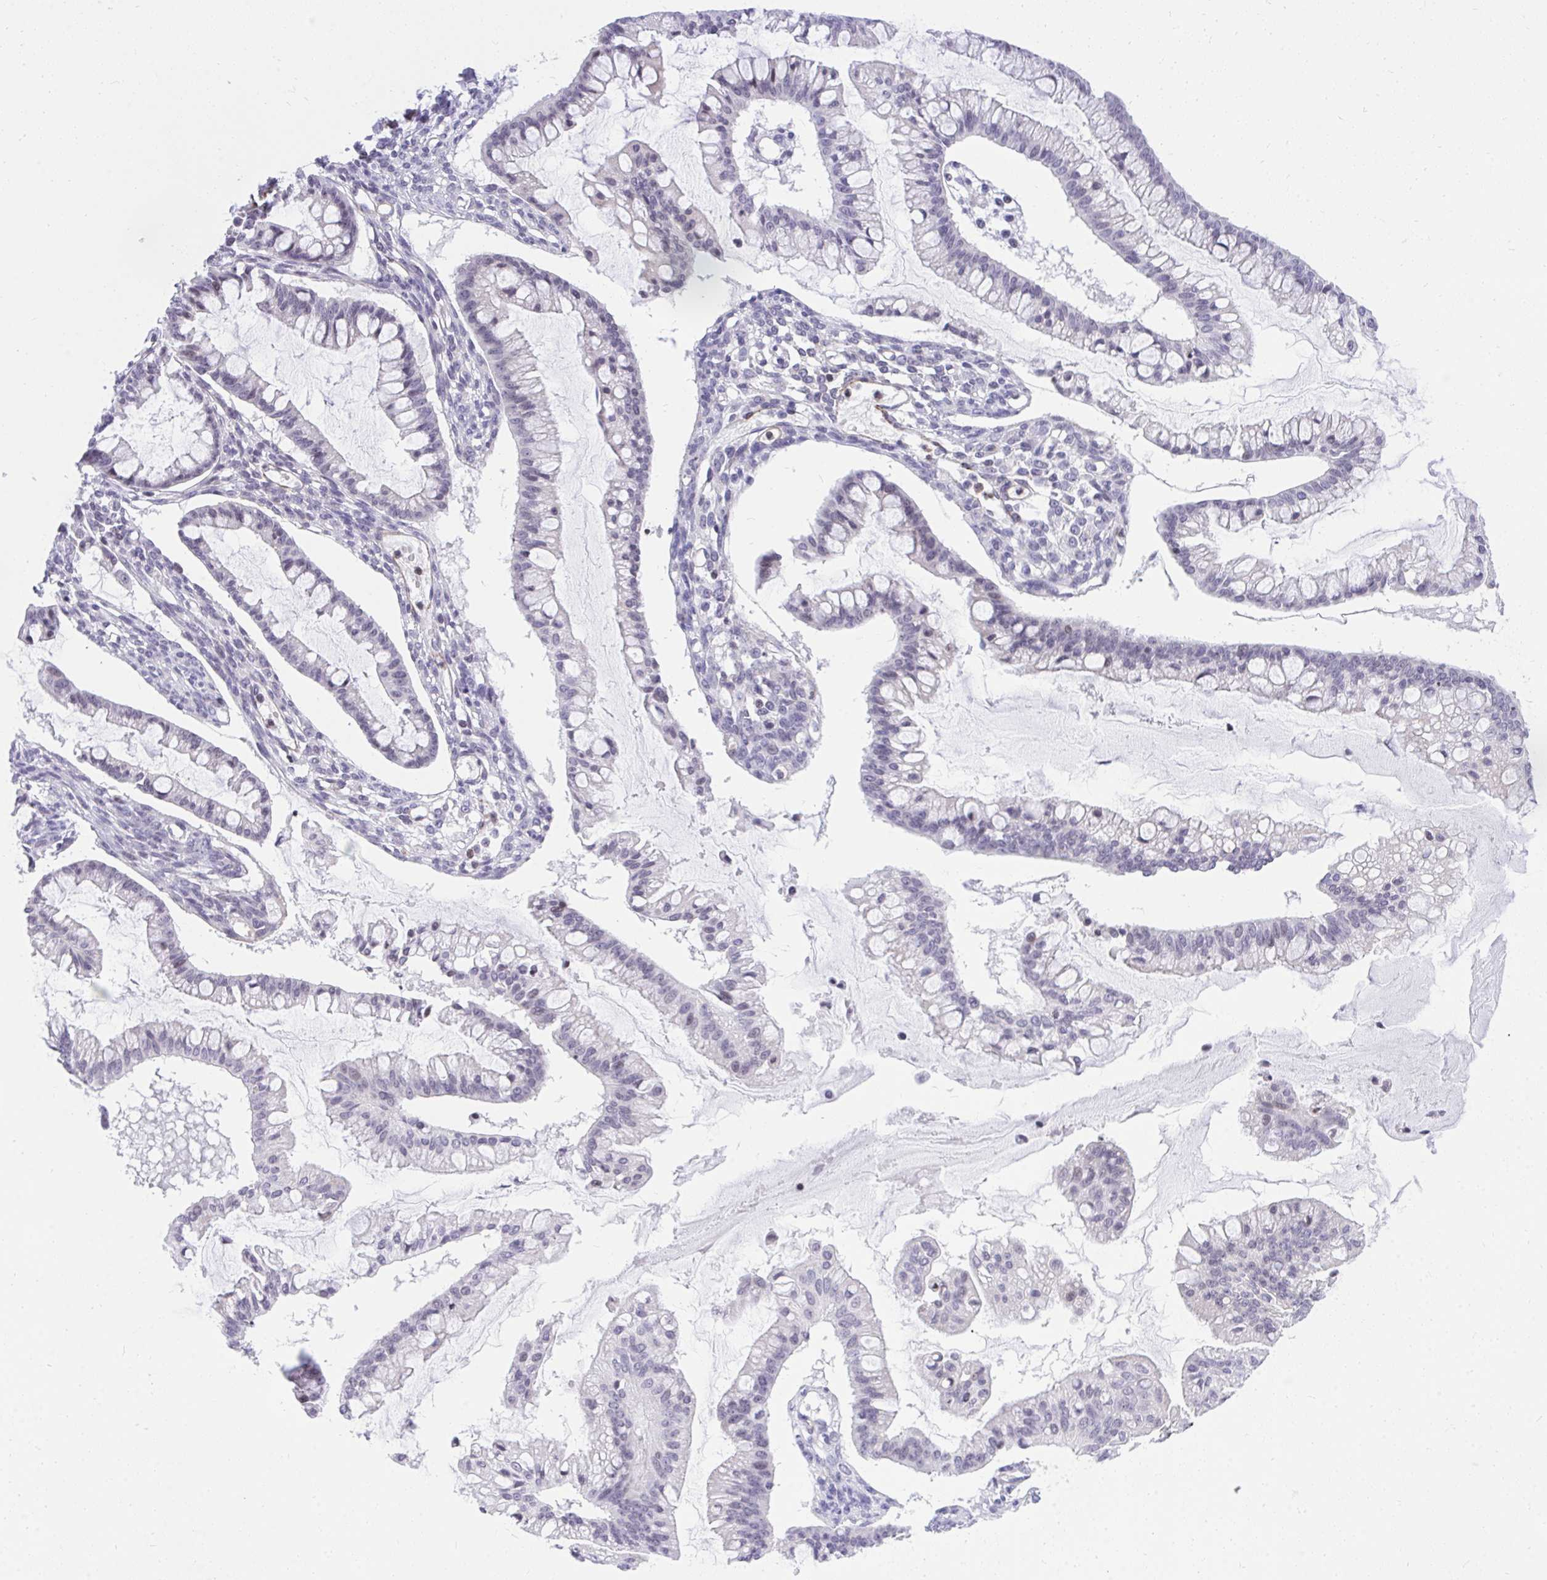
{"staining": {"intensity": "negative", "quantity": "none", "location": "none"}, "tissue": "ovarian cancer", "cell_type": "Tumor cells", "image_type": "cancer", "snomed": [{"axis": "morphology", "description": "Cystadenocarcinoma, mucinous, NOS"}, {"axis": "topography", "description": "Ovary"}], "caption": "Ovarian cancer (mucinous cystadenocarcinoma) stained for a protein using immunohistochemistry (IHC) reveals no expression tumor cells.", "gene": "KCNN4", "patient": {"sex": "female", "age": 73}}